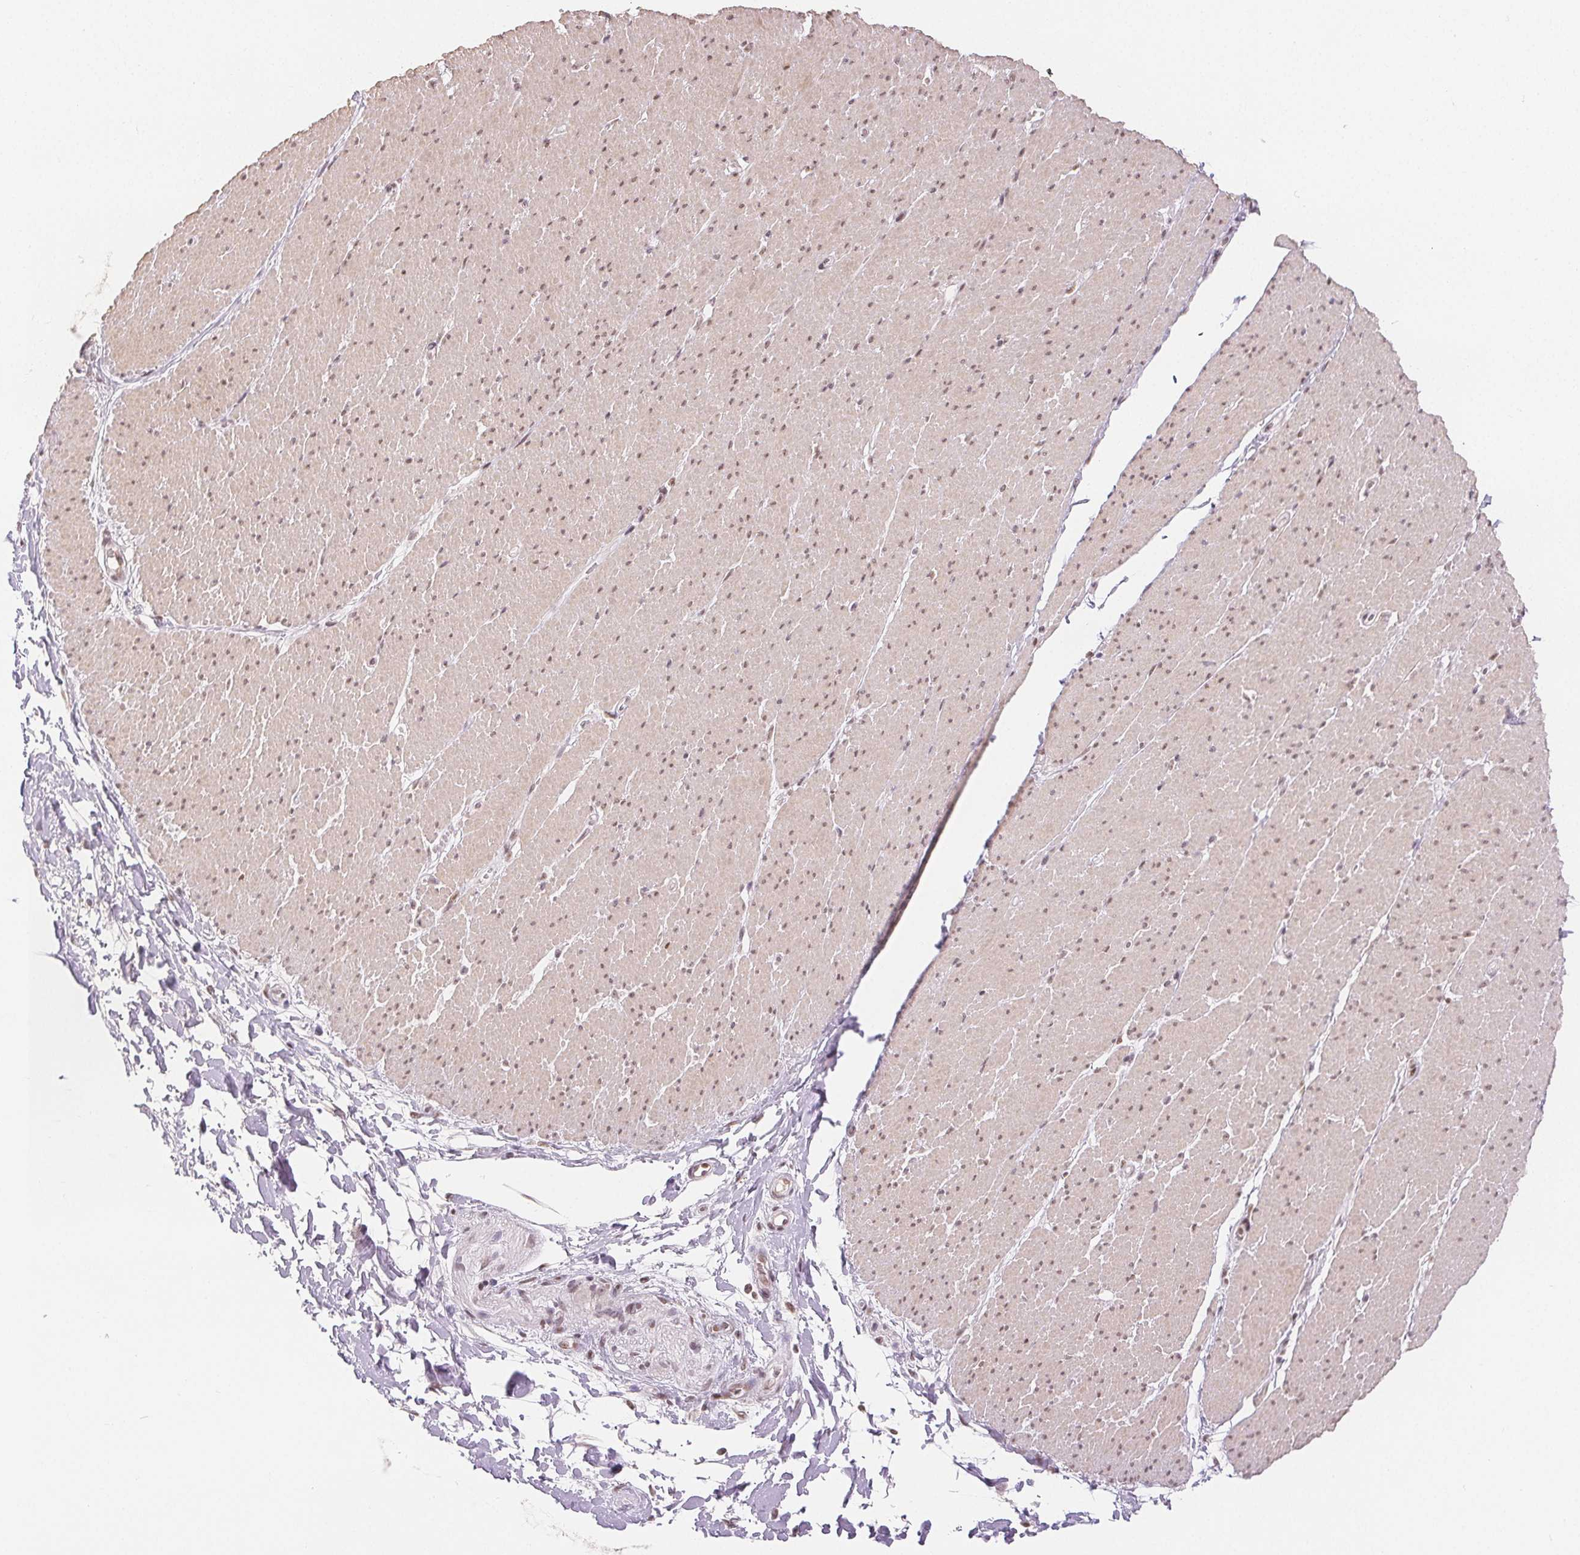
{"staining": {"intensity": "weak", "quantity": ">75%", "location": "cytoplasmic/membranous,nuclear"}, "tissue": "smooth muscle", "cell_type": "Smooth muscle cells", "image_type": "normal", "snomed": [{"axis": "morphology", "description": "Normal tissue, NOS"}, {"axis": "topography", "description": "Smooth muscle"}, {"axis": "topography", "description": "Rectum"}], "caption": "DAB (3,3'-diaminobenzidine) immunohistochemical staining of normal smooth muscle reveals weak cytoplasmic/membranous,nuclear protein staining in about >75% of smooth muscle cells. (DAB (3,3'-diaminobenzidine) IHC with brightfield microscopy, high magnification).", "gene": "DEK", "patient": {"sex": "male", "age": 53}}